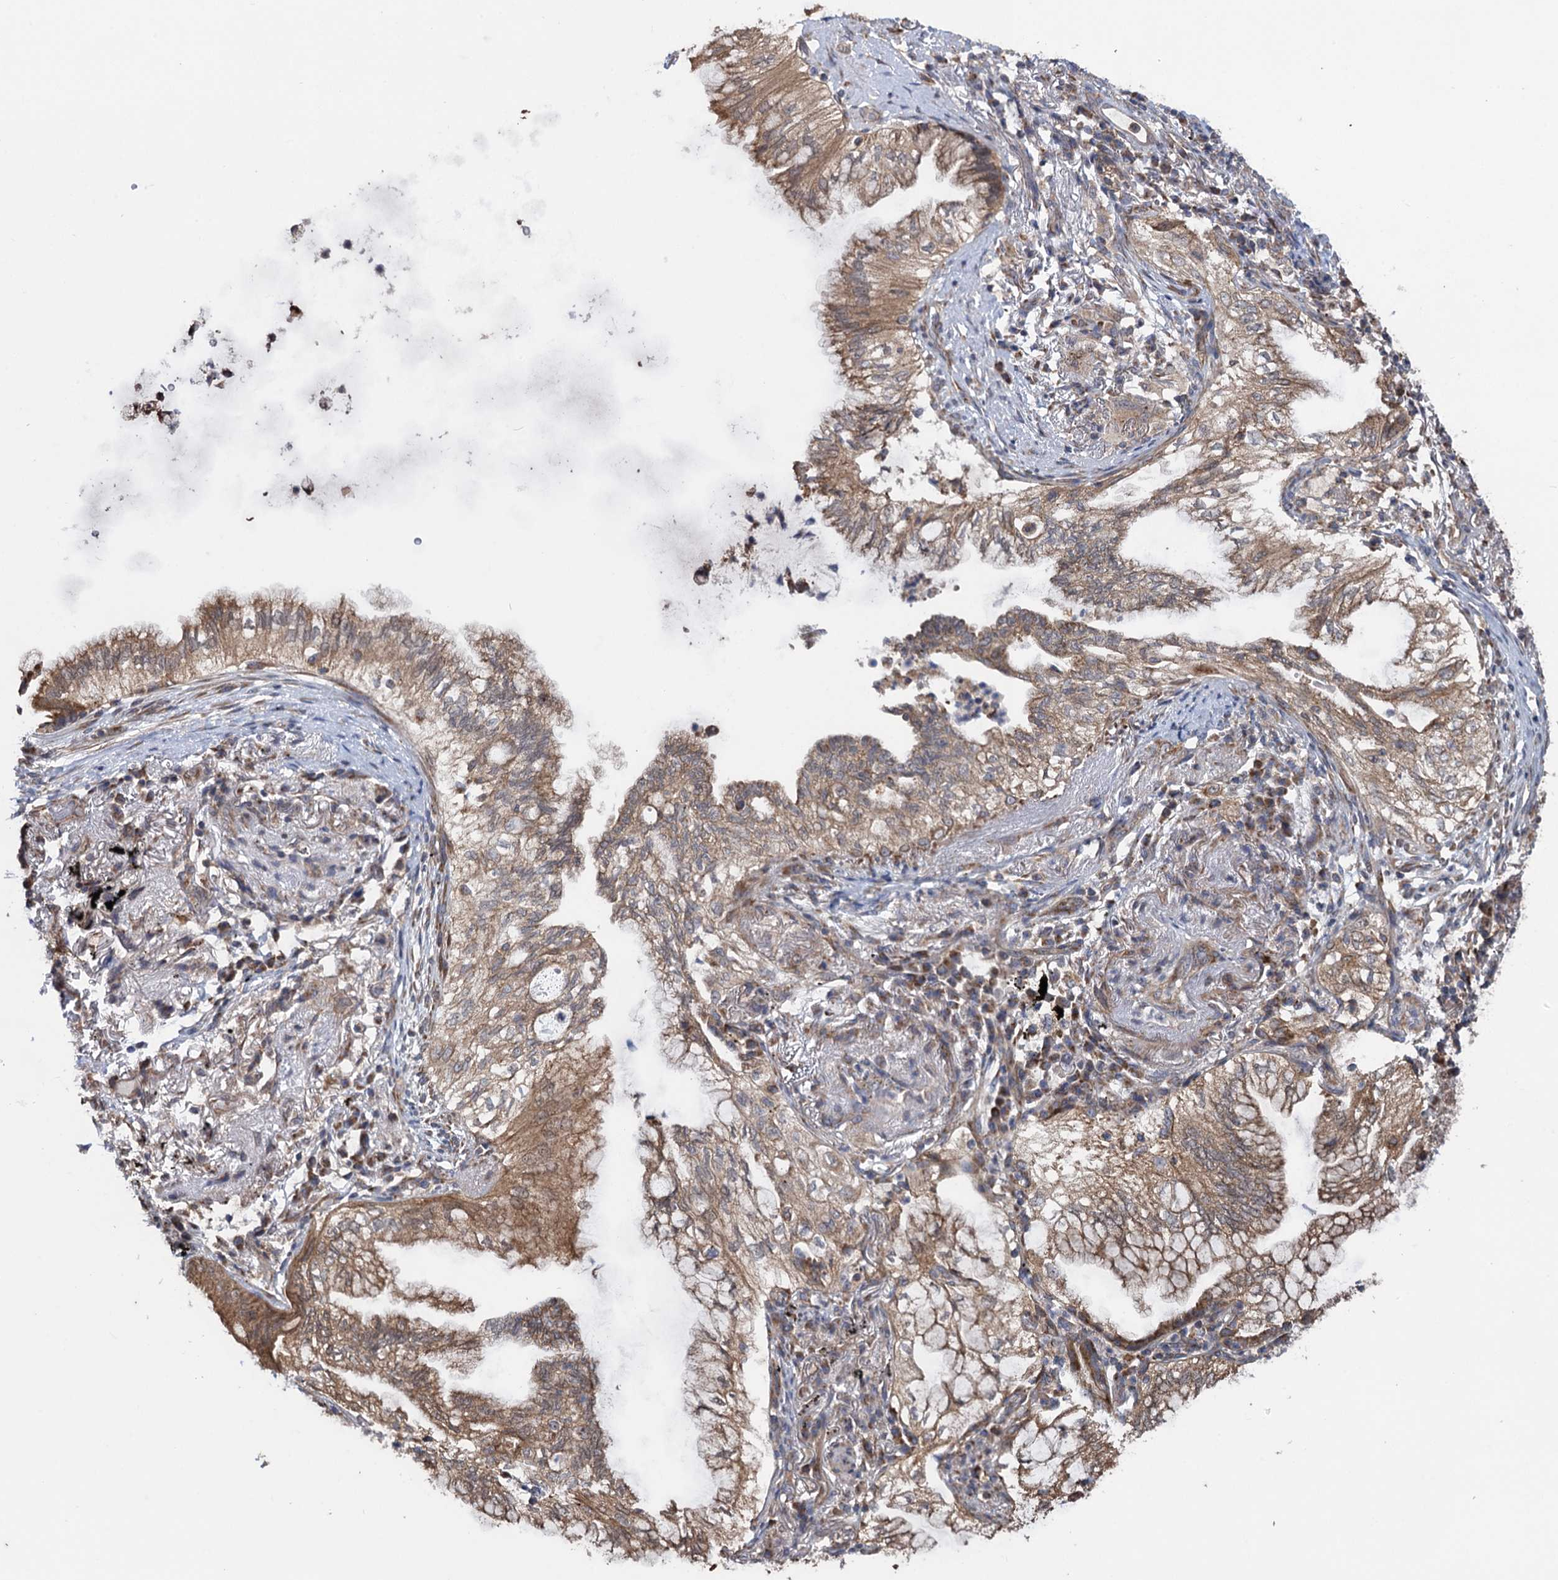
{"staining": {"intensity": "moderate", "quantity": ">75%", "location": "cytoplasmic/membranous"}, "tissue": "lung cancer", "cell_type": "Tumor cells", "image_type": "cancer", "snomed": [{"axis": "morphology", "description": "Adenocarcinoma, NOS"}, {"axis": "topography", "description": "Lung"}], "caption": "Tumor cells exhibit moderate cytoplasmic/membranous positivity in approximately >75% of cells in lung cancer (adenocarcinoma). The protein is shown in brown color, while the nuclei are stained blue.", "gene": "HAUS1", "patient": {"sex": "female", "age": 70}}